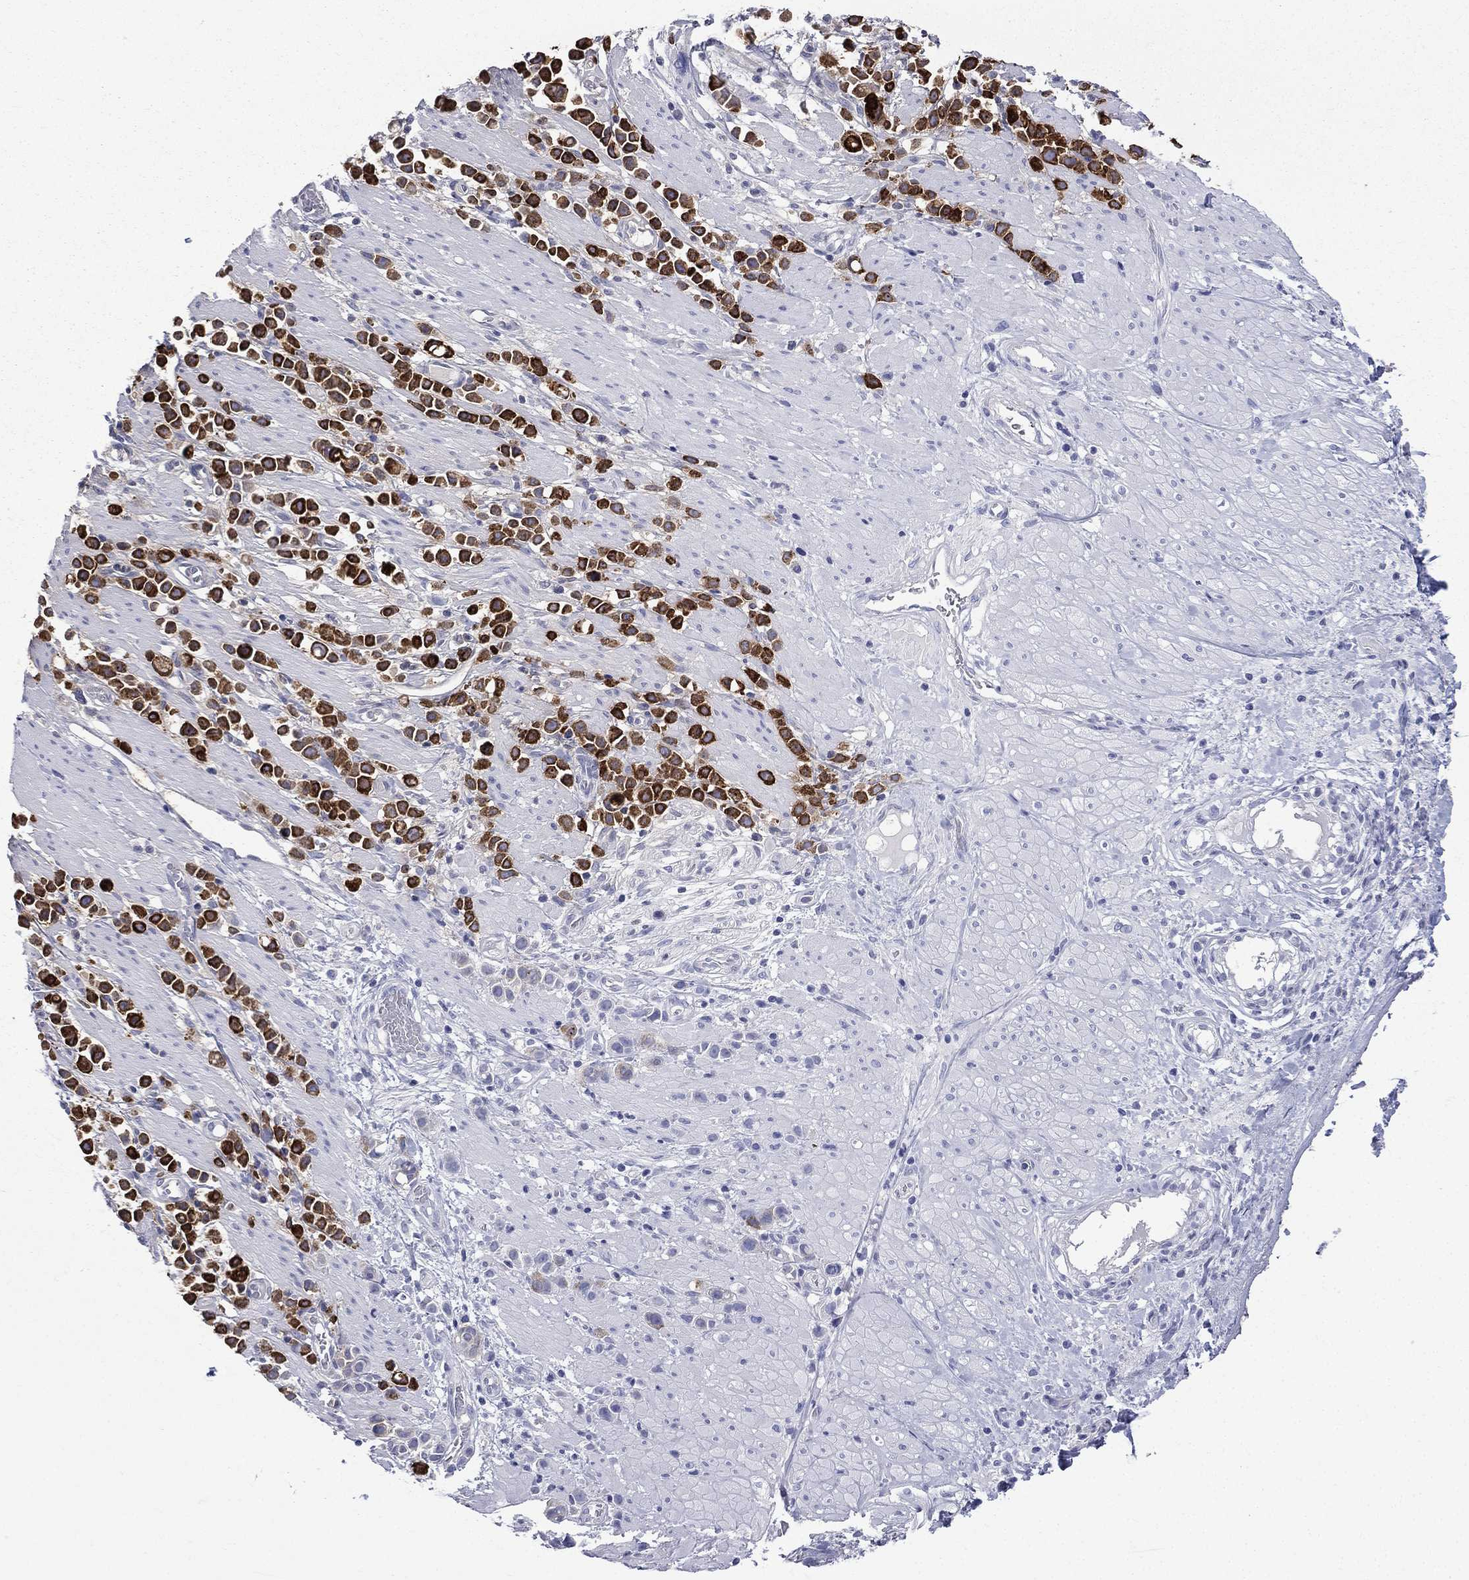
{"staining": {"intensity": "strong", "quantity": ">75%", "location": "cytoplasmic/membranous"}, "tissue": "stomach cancer", "cell_type": "Tumor cells", "image_type": "cancer", "snomed": [{"axis": "morphology", "description": "Adenocarcinoma, NOS"}, {"axis": "topography", "description": "Stomach"}], "caption": "Tumor cells display high levels of strong cytoplasmic/membranous expression in about >75% of cells in adenocarcinoma (stomach).", "gene": "CES2", "patient": {"sex": "male", "age": 82}}